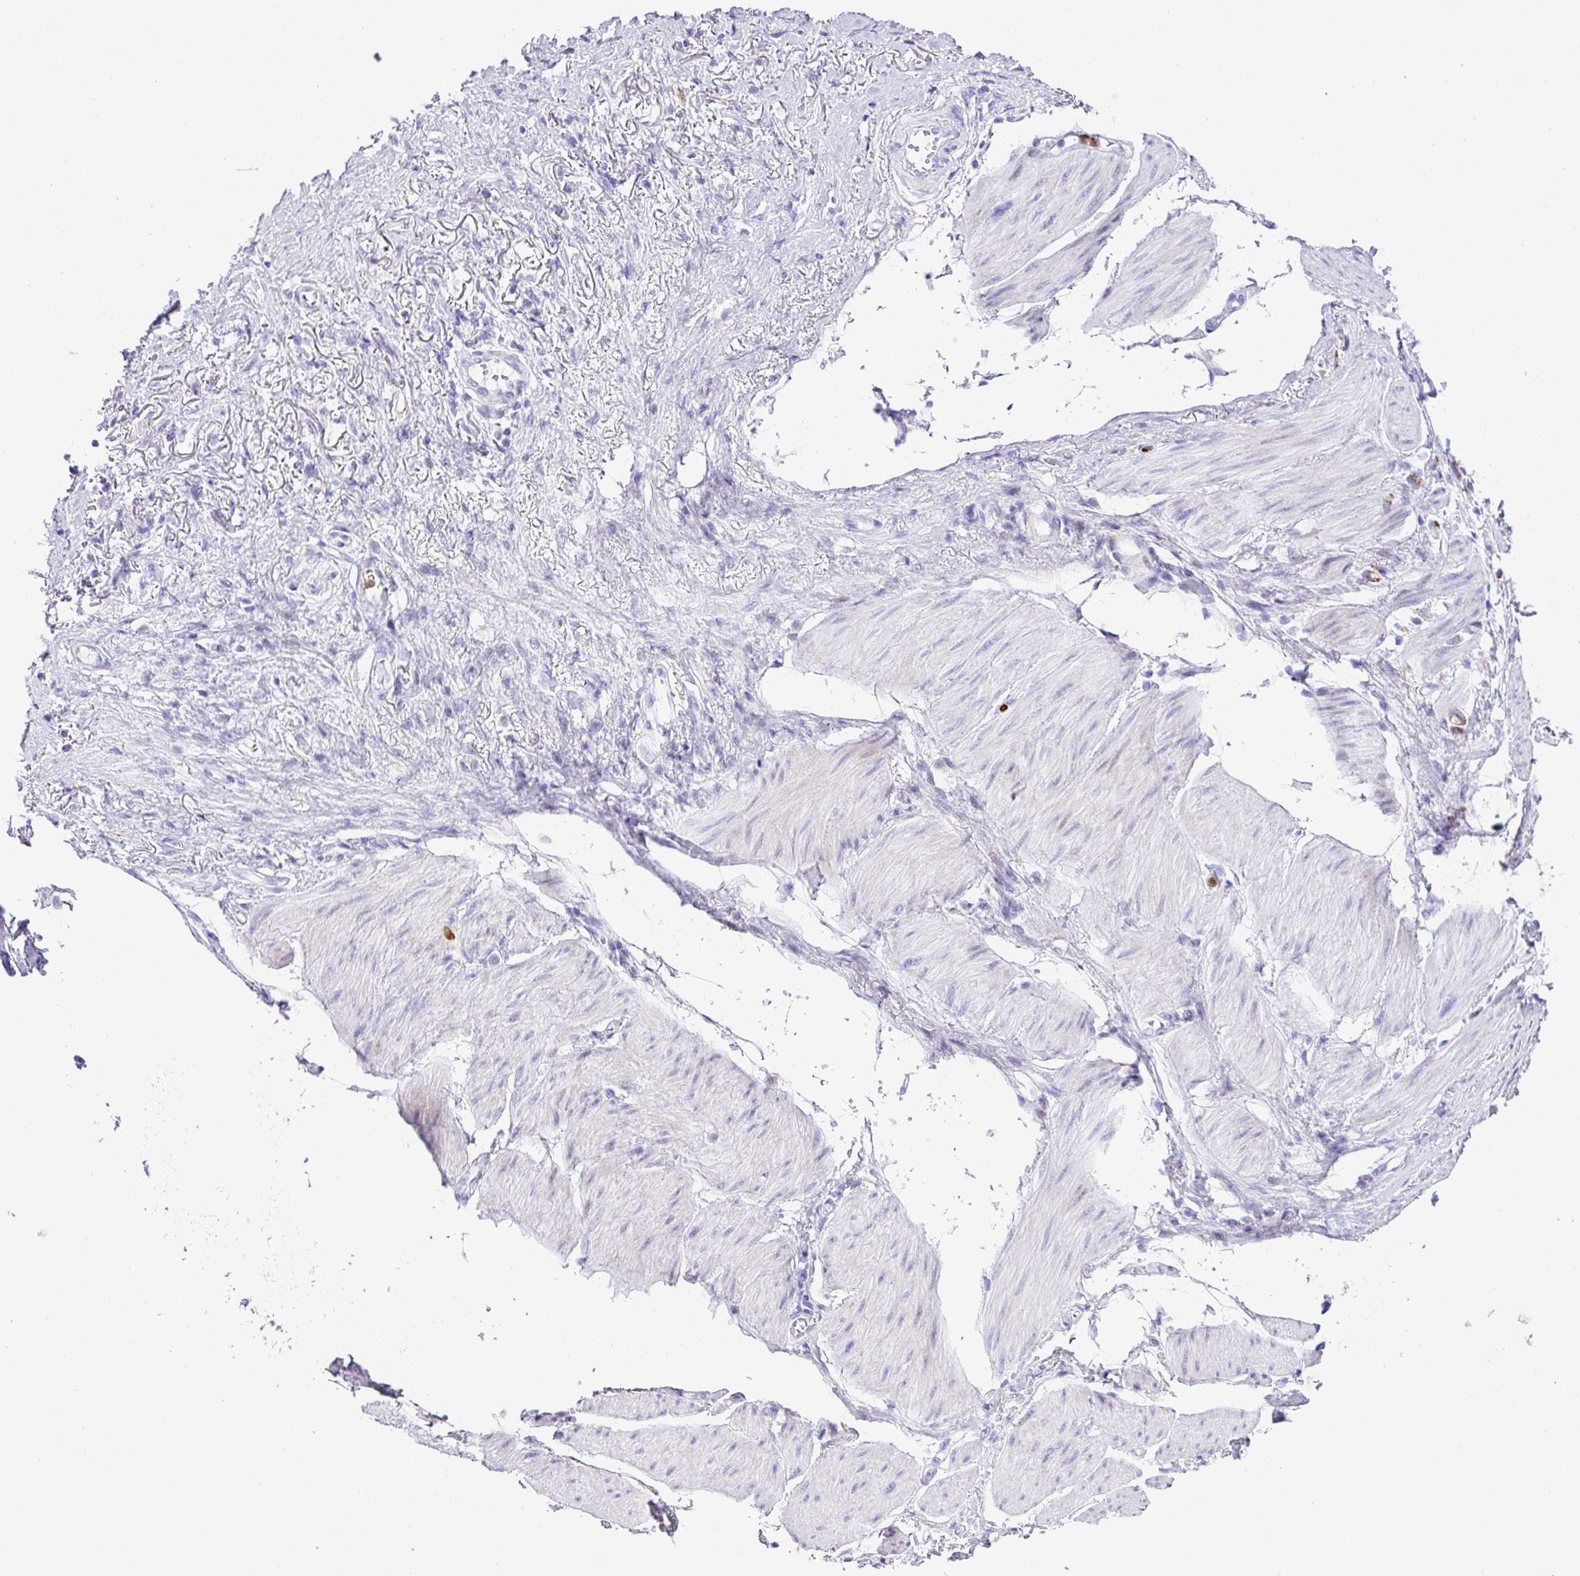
{"staining": {"intensity": "negative", "quantity": "none", "location": "none"}, "tissue": "stomach cancer", "cell_type": "Tumor cells", "image_type": "cancer", "snomed": [{"axis": "morphology", "description": "Adenocarcinoma, NOS"}, {"axis": "topography", "description": "Stomach"}], "caption": "Adenocarcinoma (stomach) was stained to show a protein in brown. There is no significant positivity in tumor cells. The staining is performed using DAB (3,3'-diaminobenzidine) brown chromogen with nuclei counter-stained in using hematoxylin.", "gene": "RCAN2", "patient": {"sex": "female", "age": 81}}